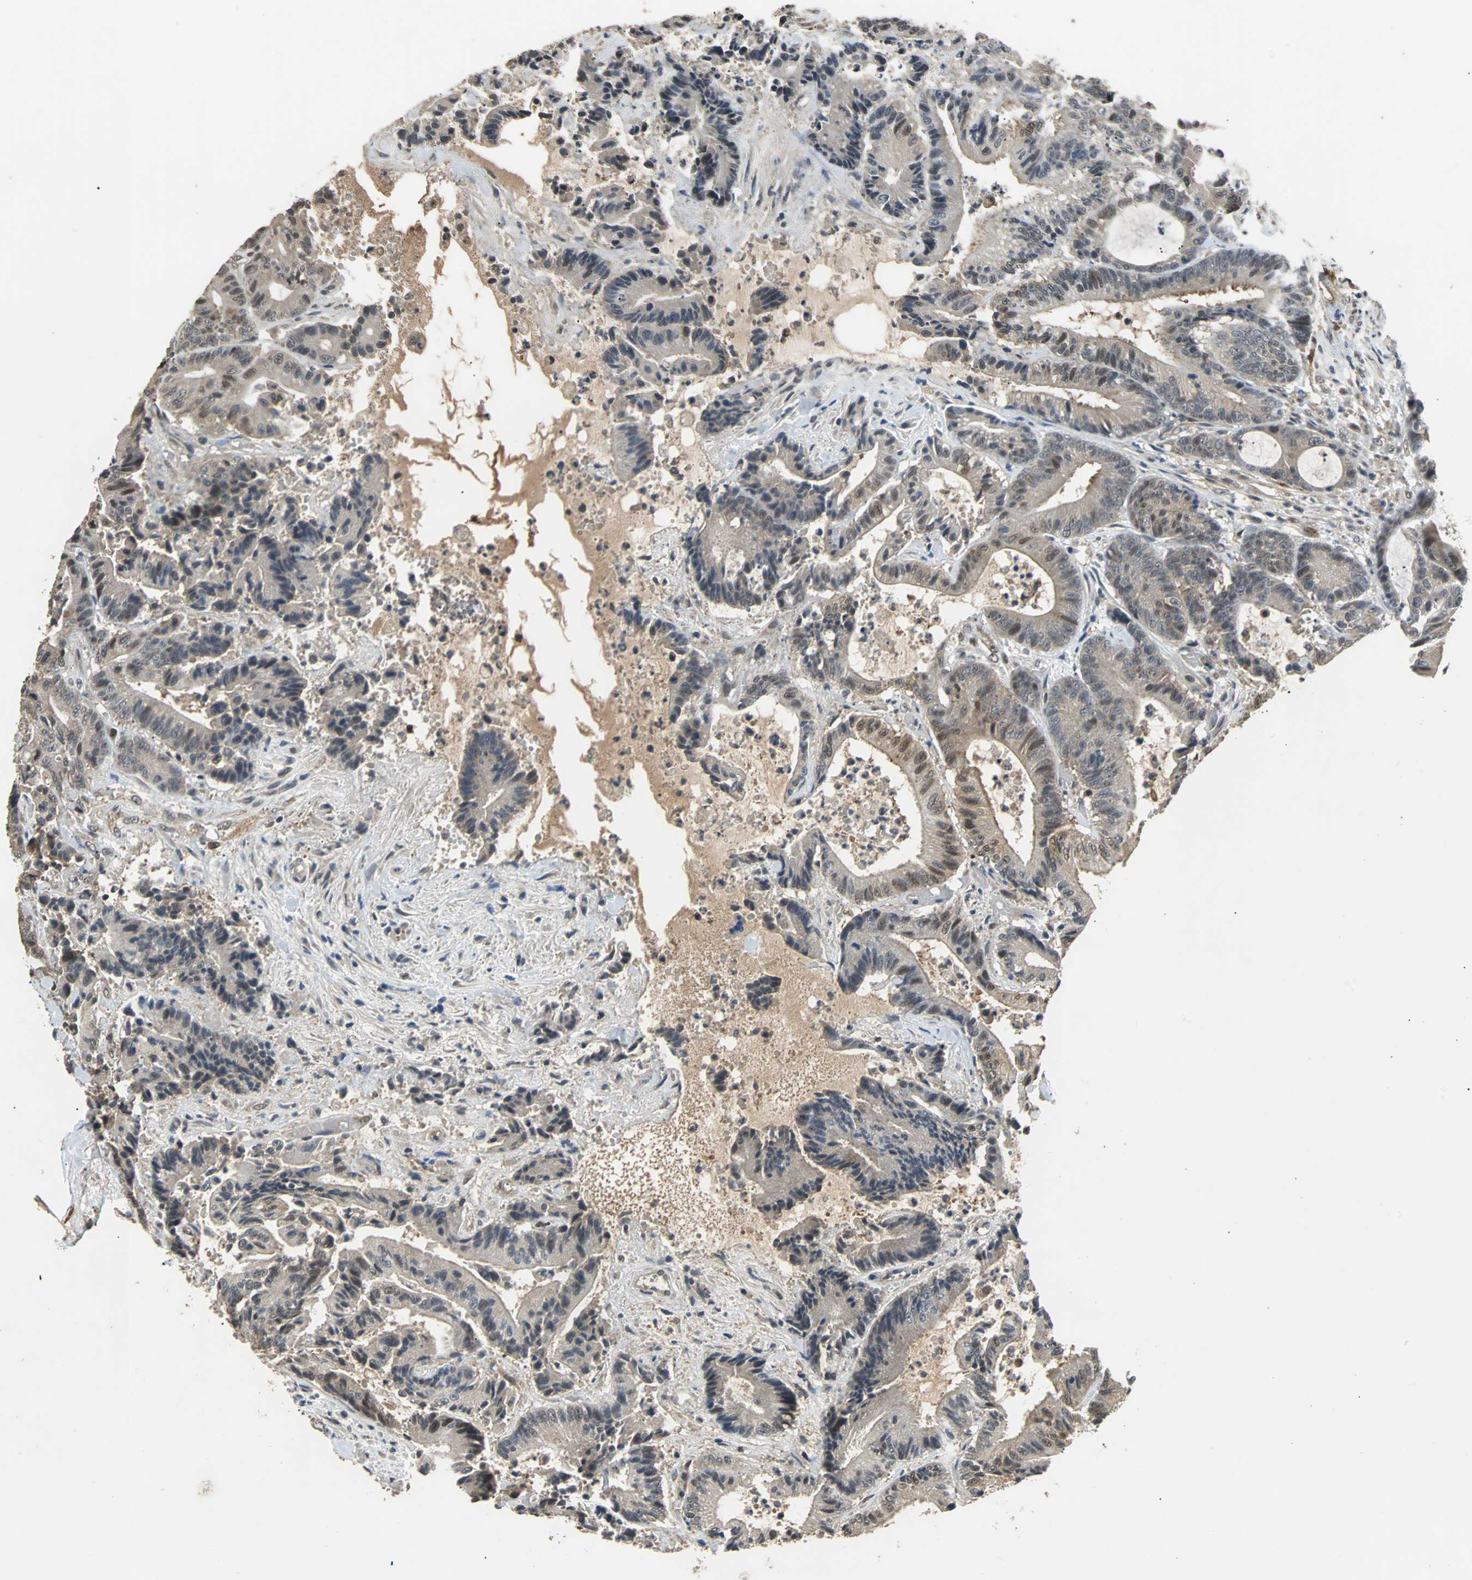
{"staining": {"intensity": "weak", "quantity": ">75%", "location": "cytoplasmic/membranous"}, "tissue": "colorectal cancer", "cell_type": "Tumor cells", "image_type": "cancer", "snomed": [{"axis": "morphology", "description": "Adenocarcinoma, NOS"}, {"axis": "topography", "description": "Colon"}], "caption": "A brown stain highlights weak cytoplasmic/membranous expression of a protein in human adenocarcinoma (colorectal) tumor cells.", "gene": "PRDX6", "patient": {"sex": "female", "age": 84}}